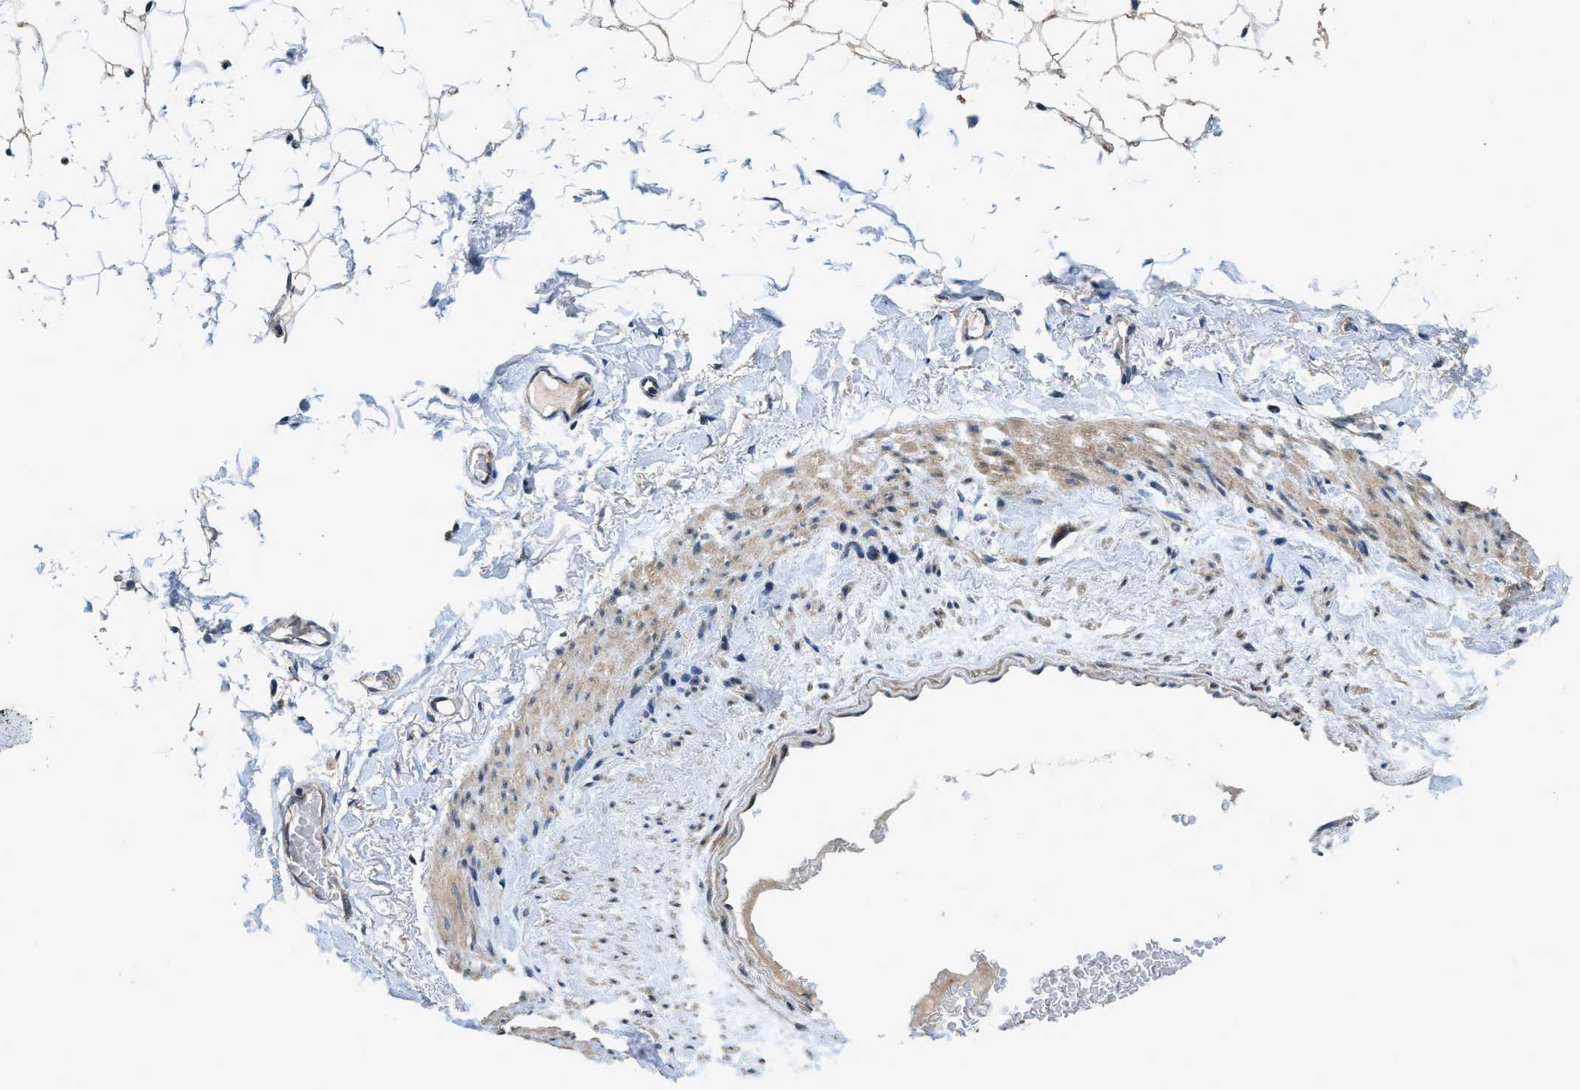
{"staining": {"intensity": "weak", "quantity": ">75%", "location": "cytoplasmic/membranous"}, "tissue": "adipose tissue", "cell_type": "Adipocytes", "image_type": "normal", "snomed": [{"axis": "morphology", "description": "Normal tissue, NOS"}, {"axis": "topography", "description": "Breast"}, {"axis": "topography", "description": "Soft tissue"}], "caption": "Immunohistochemistry (IHC) (DAB) staining of unremarkable adipose tissue demonstrates weak cytoplasmic/membranous protein expression in about >75% of adipocytes.", "gene": "SSH2", "patient": {"sex": "female", "age": 75}}